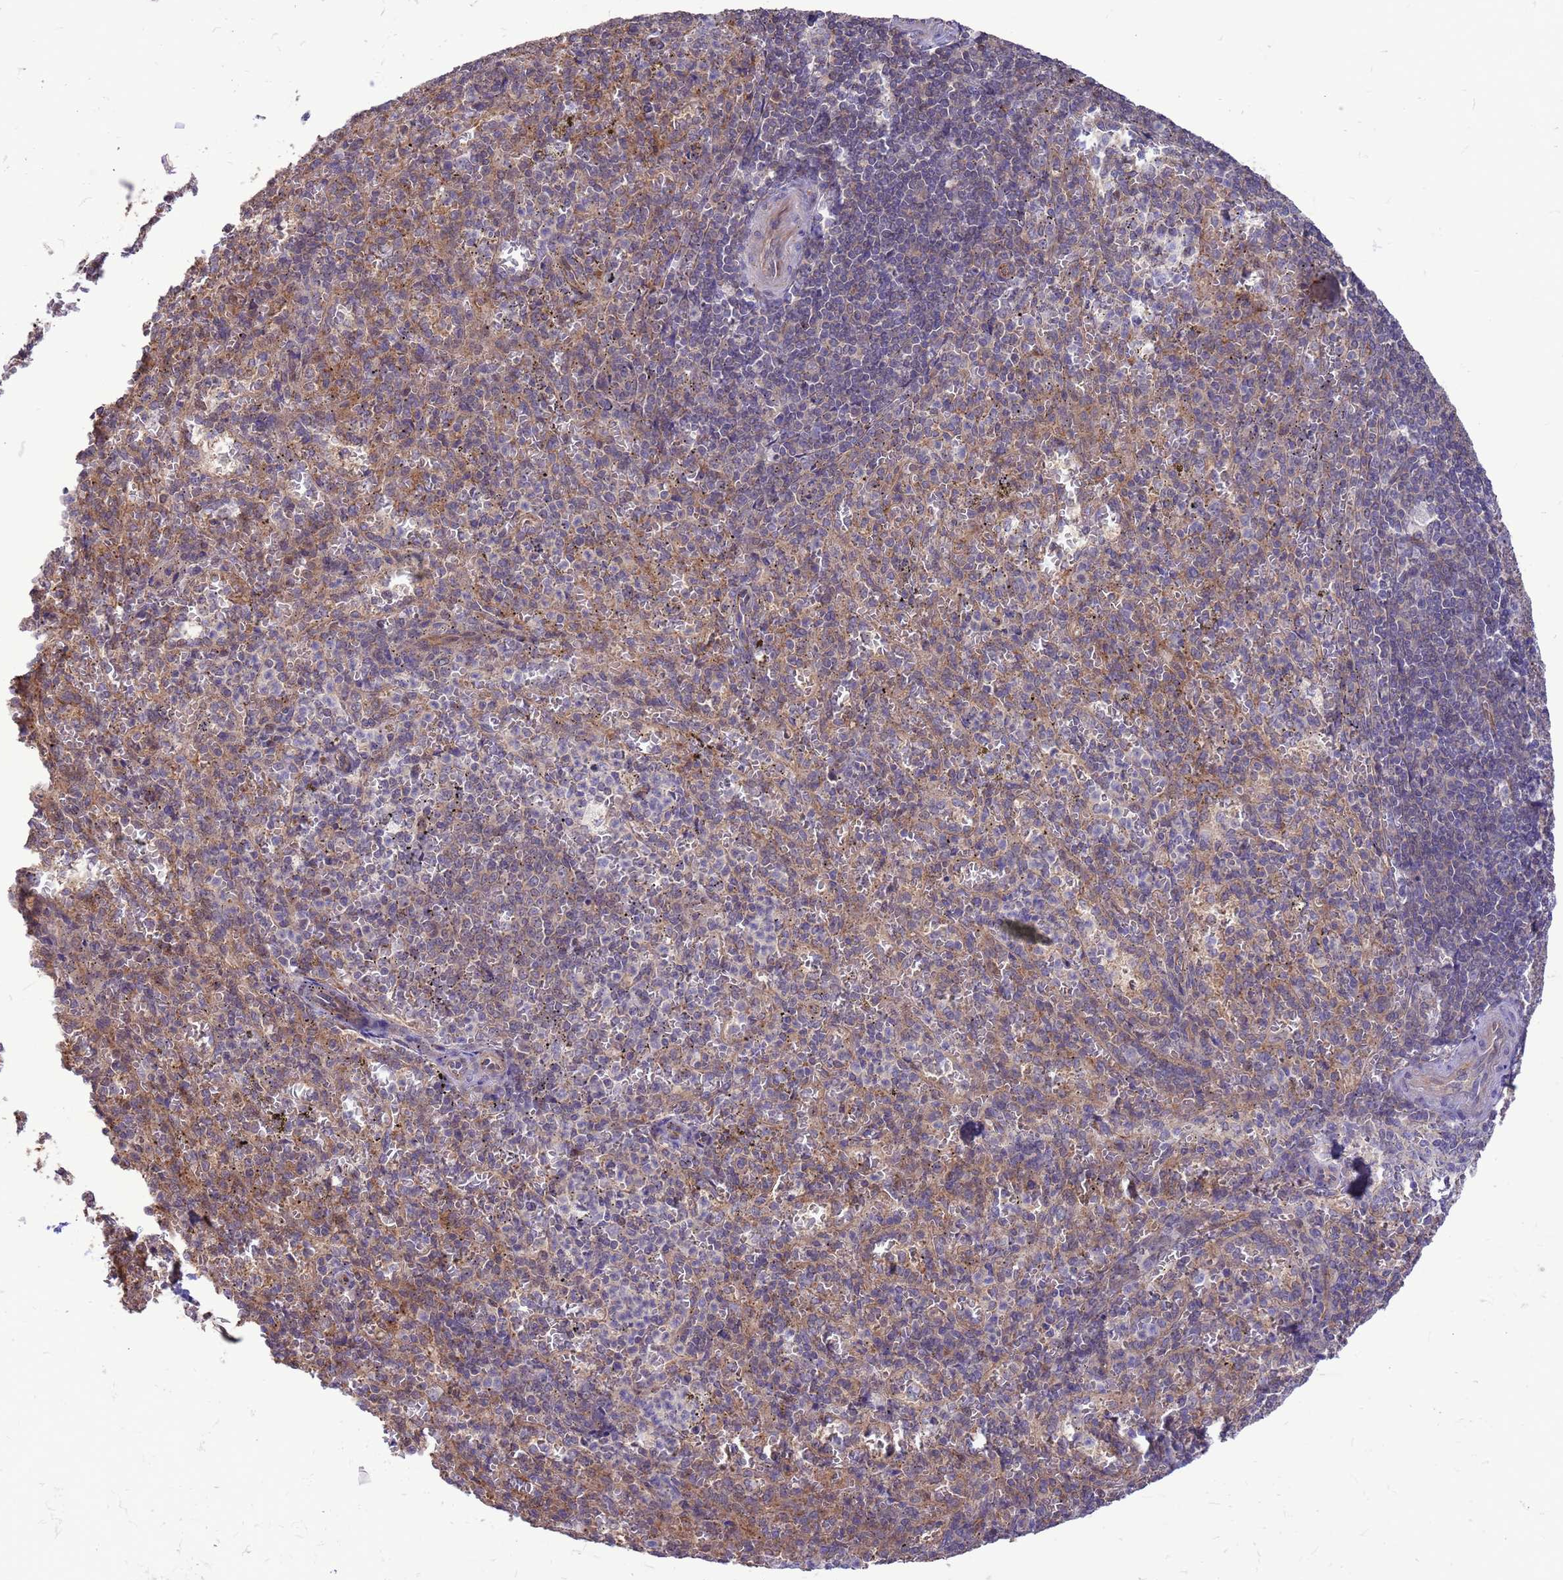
{"staining": {"intensity": "weak", "quantity": "<25%", "location": "cytoplasmic/membranous"}, "tissue": "spleen", "cell_type": "Cells in red pulp", "image_type": "normal", "snomed": [{"axis": "morphology", "description": "Normal tissue, NOS"}, {"axis": "topography", "description": "Spleen"}], "caption": "DAB immunohistochemical staining of normal human spleen displays no significant staining in cells in red pulp.", "gene": "GJA10", "patient": {"sex": "female", "age": 21}}